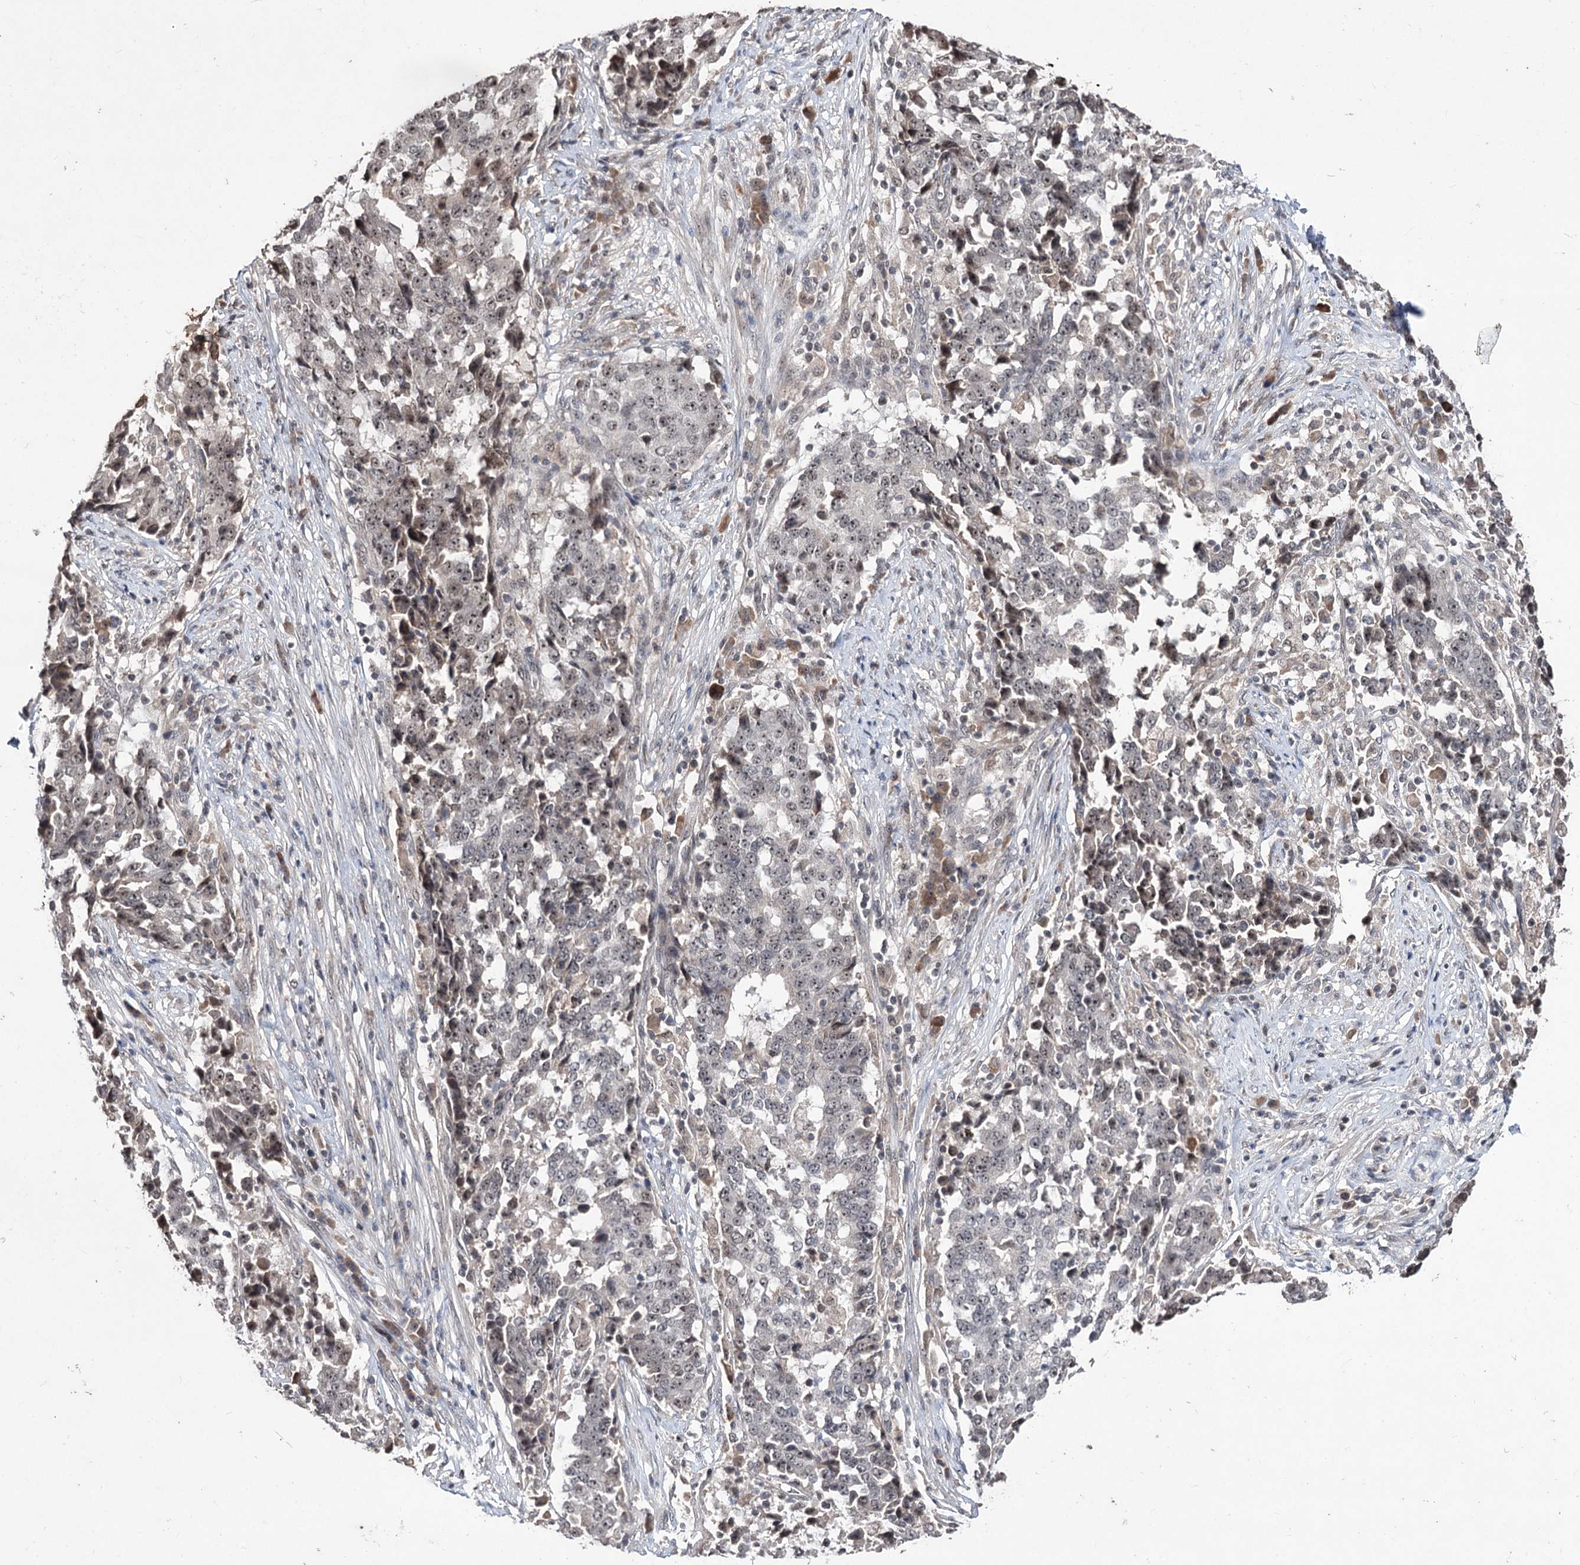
{"staining": {"intensity": "weak", "quantity": "<25%", "location": "nuclear"}, "tissue": "stomach cancer", "cell_type": "Tumor cells", "image_type": "cancer", "snomed": [{"axis": "morphology", "description": "Adenocarcinoma, NOS"}, {"axis": "topography", "description": "Stomach"}], "caption": "This is an IHC histopathology image of adenocarcinoma (stomach). There is no staining in tumor cells.", "gene": "VGLL4", "patient": {"sex": "male", "age": 59}}